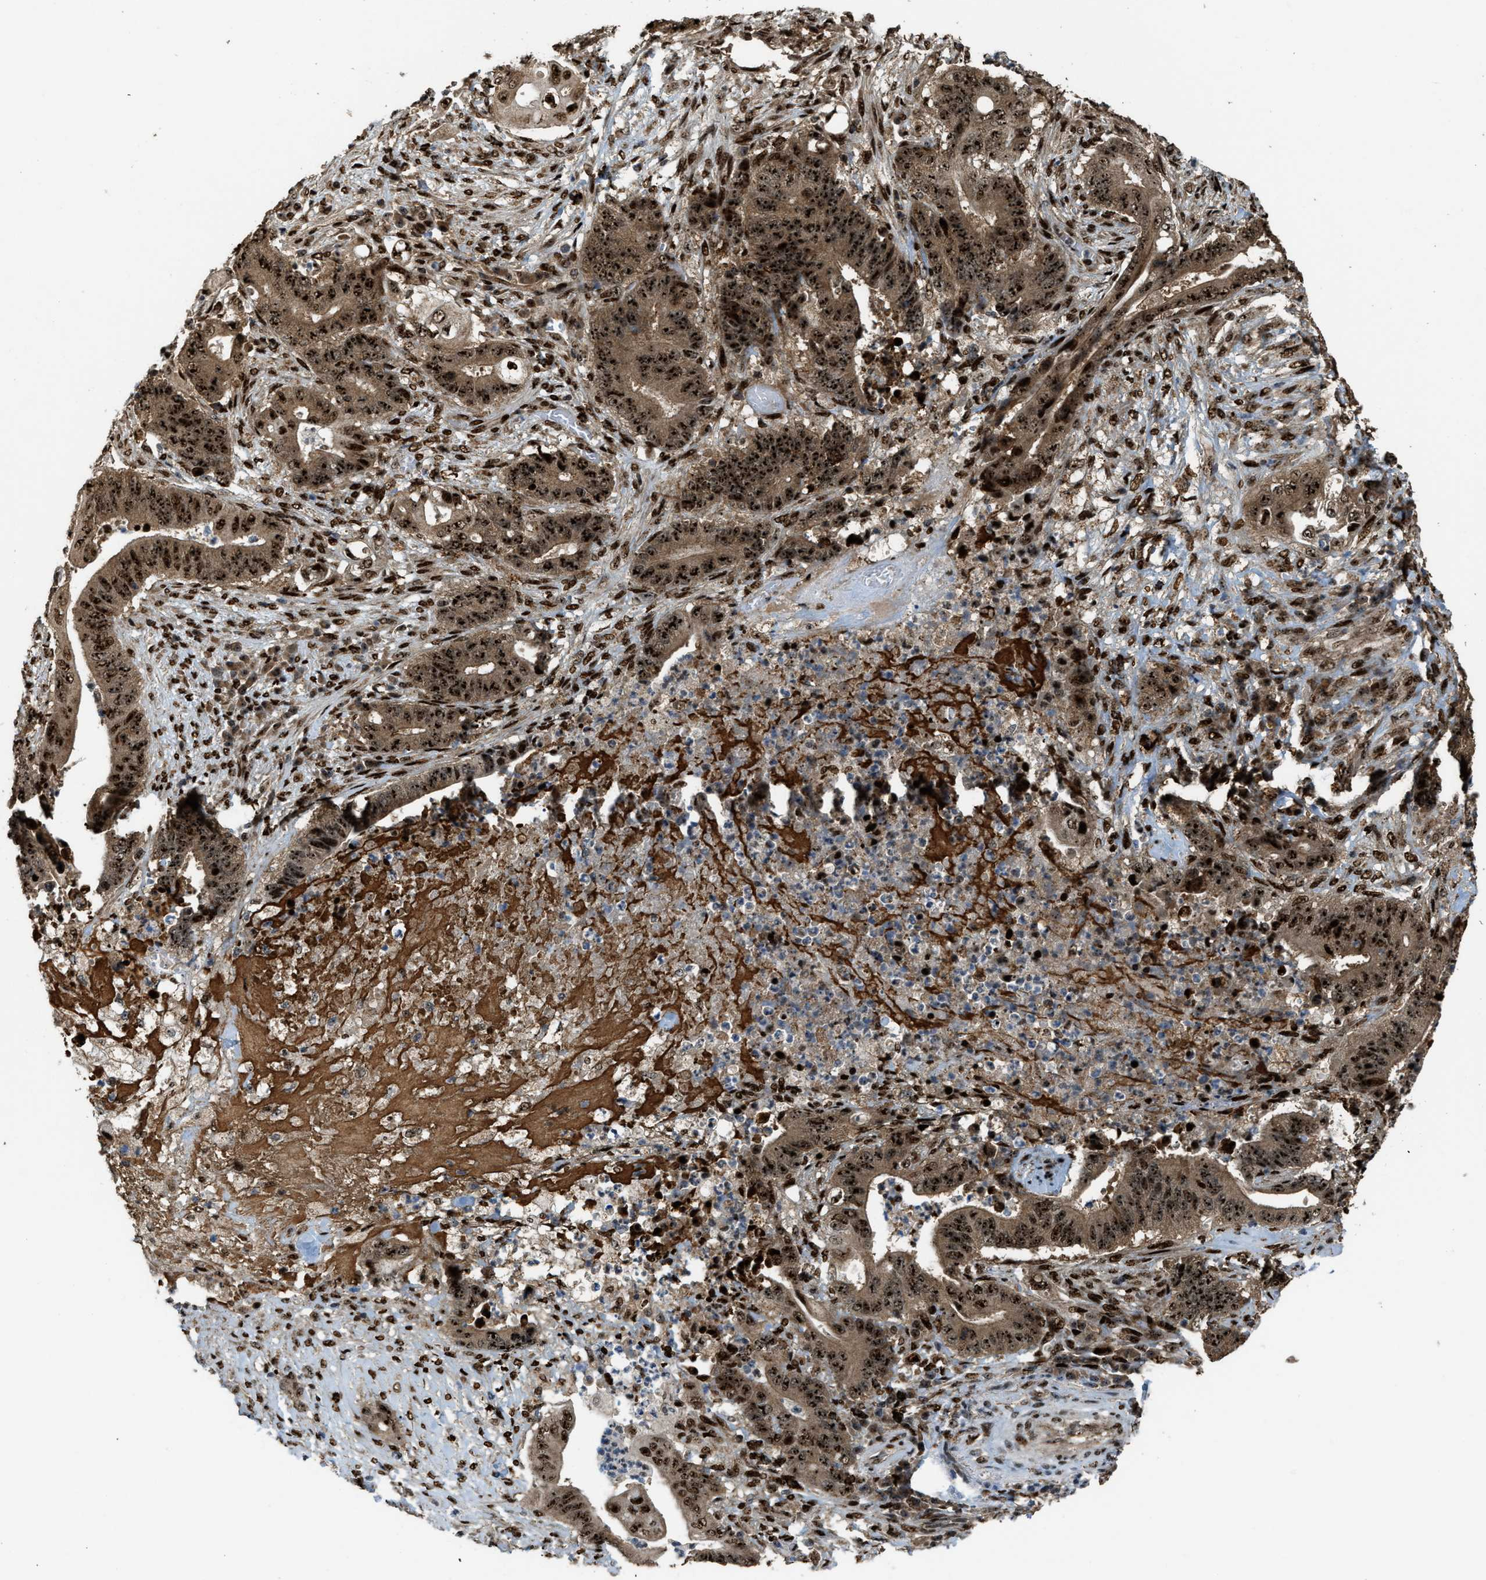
{"staining": {"intensity": "strong", "quantity": ">75%", "location": "cytoplasmic/membranous,nuclear"}, "tissue": "stomach cancer", "cell_type": "Tumor cells", "image_type": "cancer", "snomed": [{"axis": "morphology", "description": "Adenocarcinoma, NOS"}, {"axis": "topography", "description": "Stomach"}], "caption": "Brown immunohistochemical staining in human stomach cancer reveals strong cytoplasmic/membranous and nuclear positivity in about >75% of tumor cells.", "gene": "ZNF687", "patient": {"sex": "female", "age": 73}}